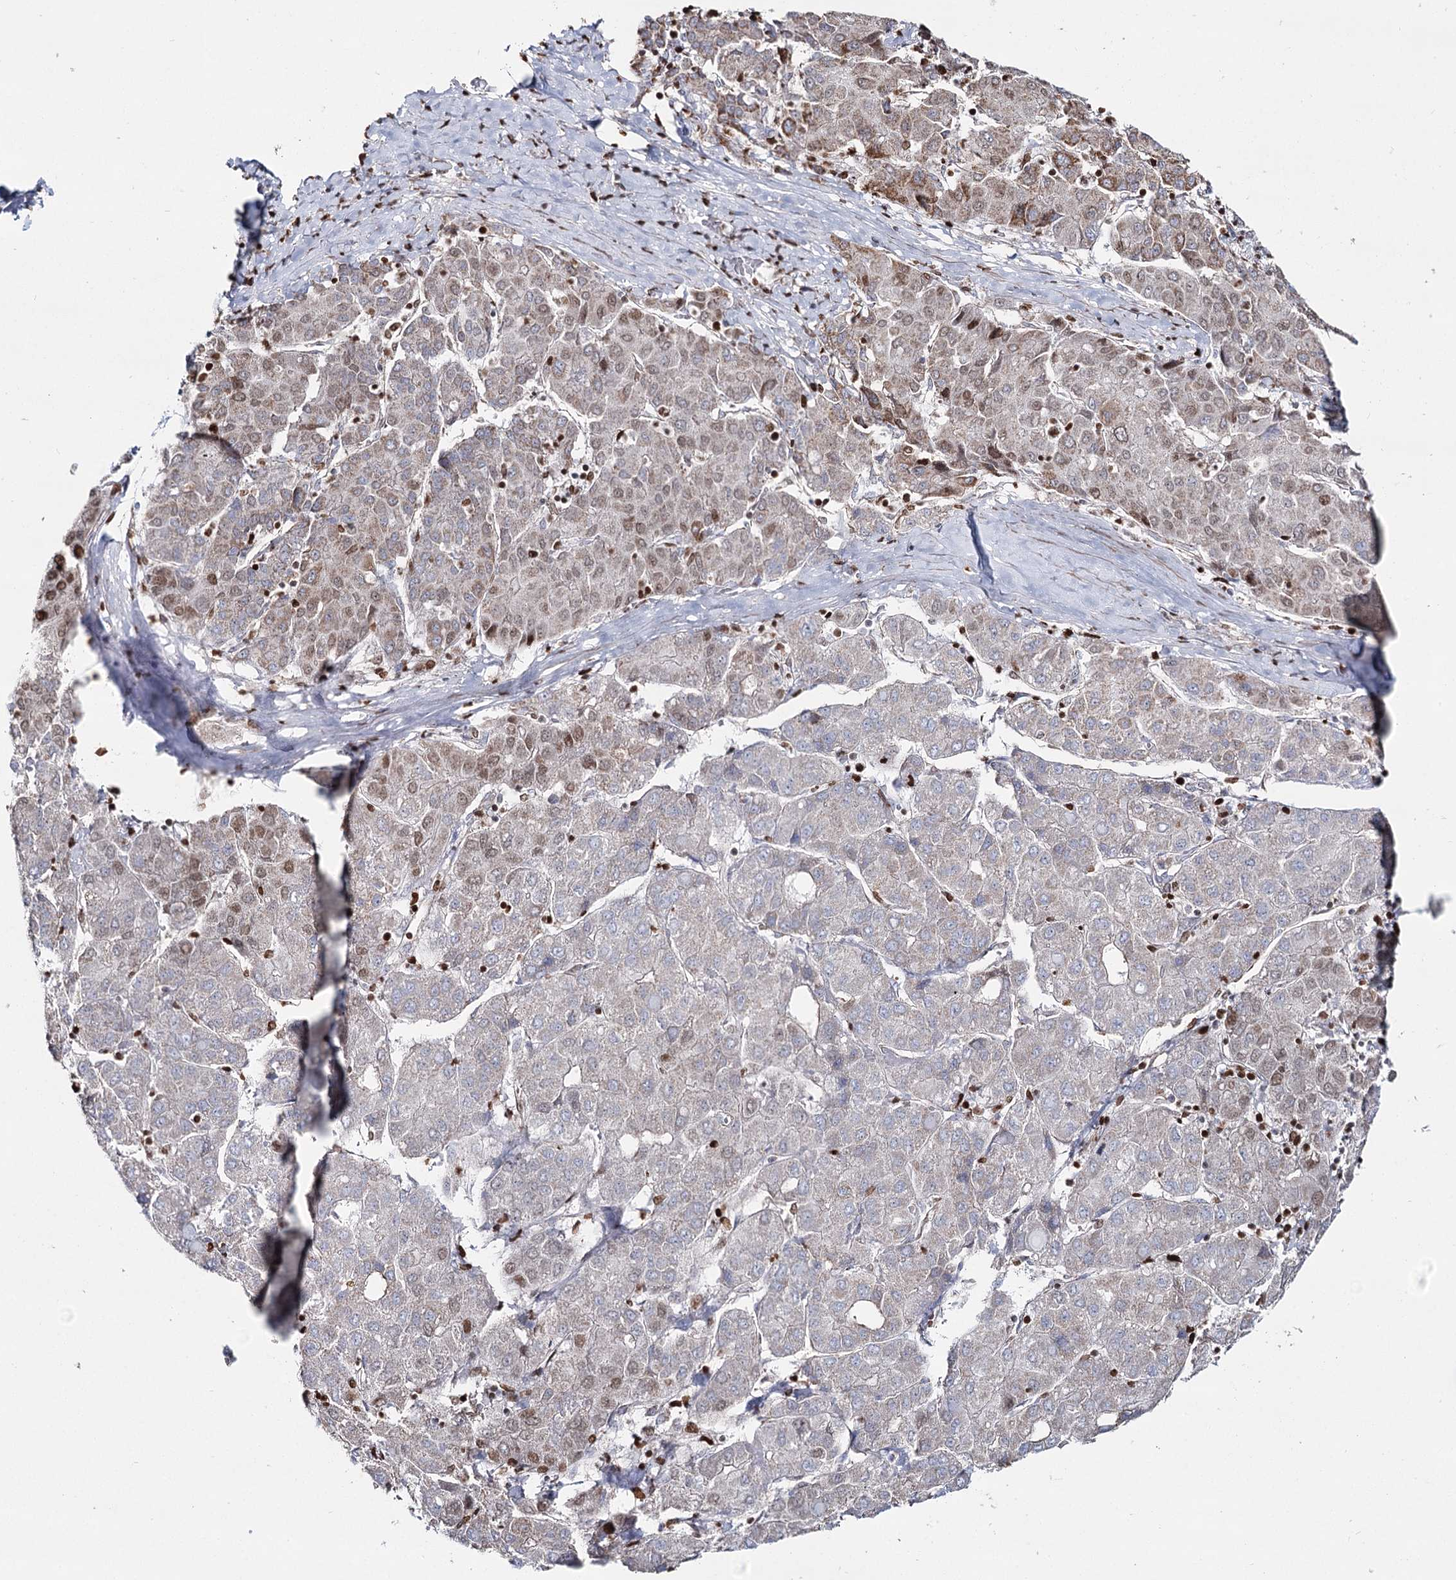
{"staining": {"intensity": "moderate", "quantity": "<25%", "location": "cytoplasmic/membranous,nuclear"}, "tissue": "liver cancer", "cell_type": "Tumor cells", "image_type": "cancer", "snomed": [{"axis": "morphology", "description": "Carcinoma, Hepatocellular, NOS"}, {"axis": "topography", "description": "Liver"}], "caption": "Liver hepatocellular carcinoma was stained to show a protein in brown. There is low levels of moderate cytoplasmic/membranous and nuclear expression in about <25% of tumor cells.", "gene": "PDHX", "patient": {"sex": "male", "age": 65}}